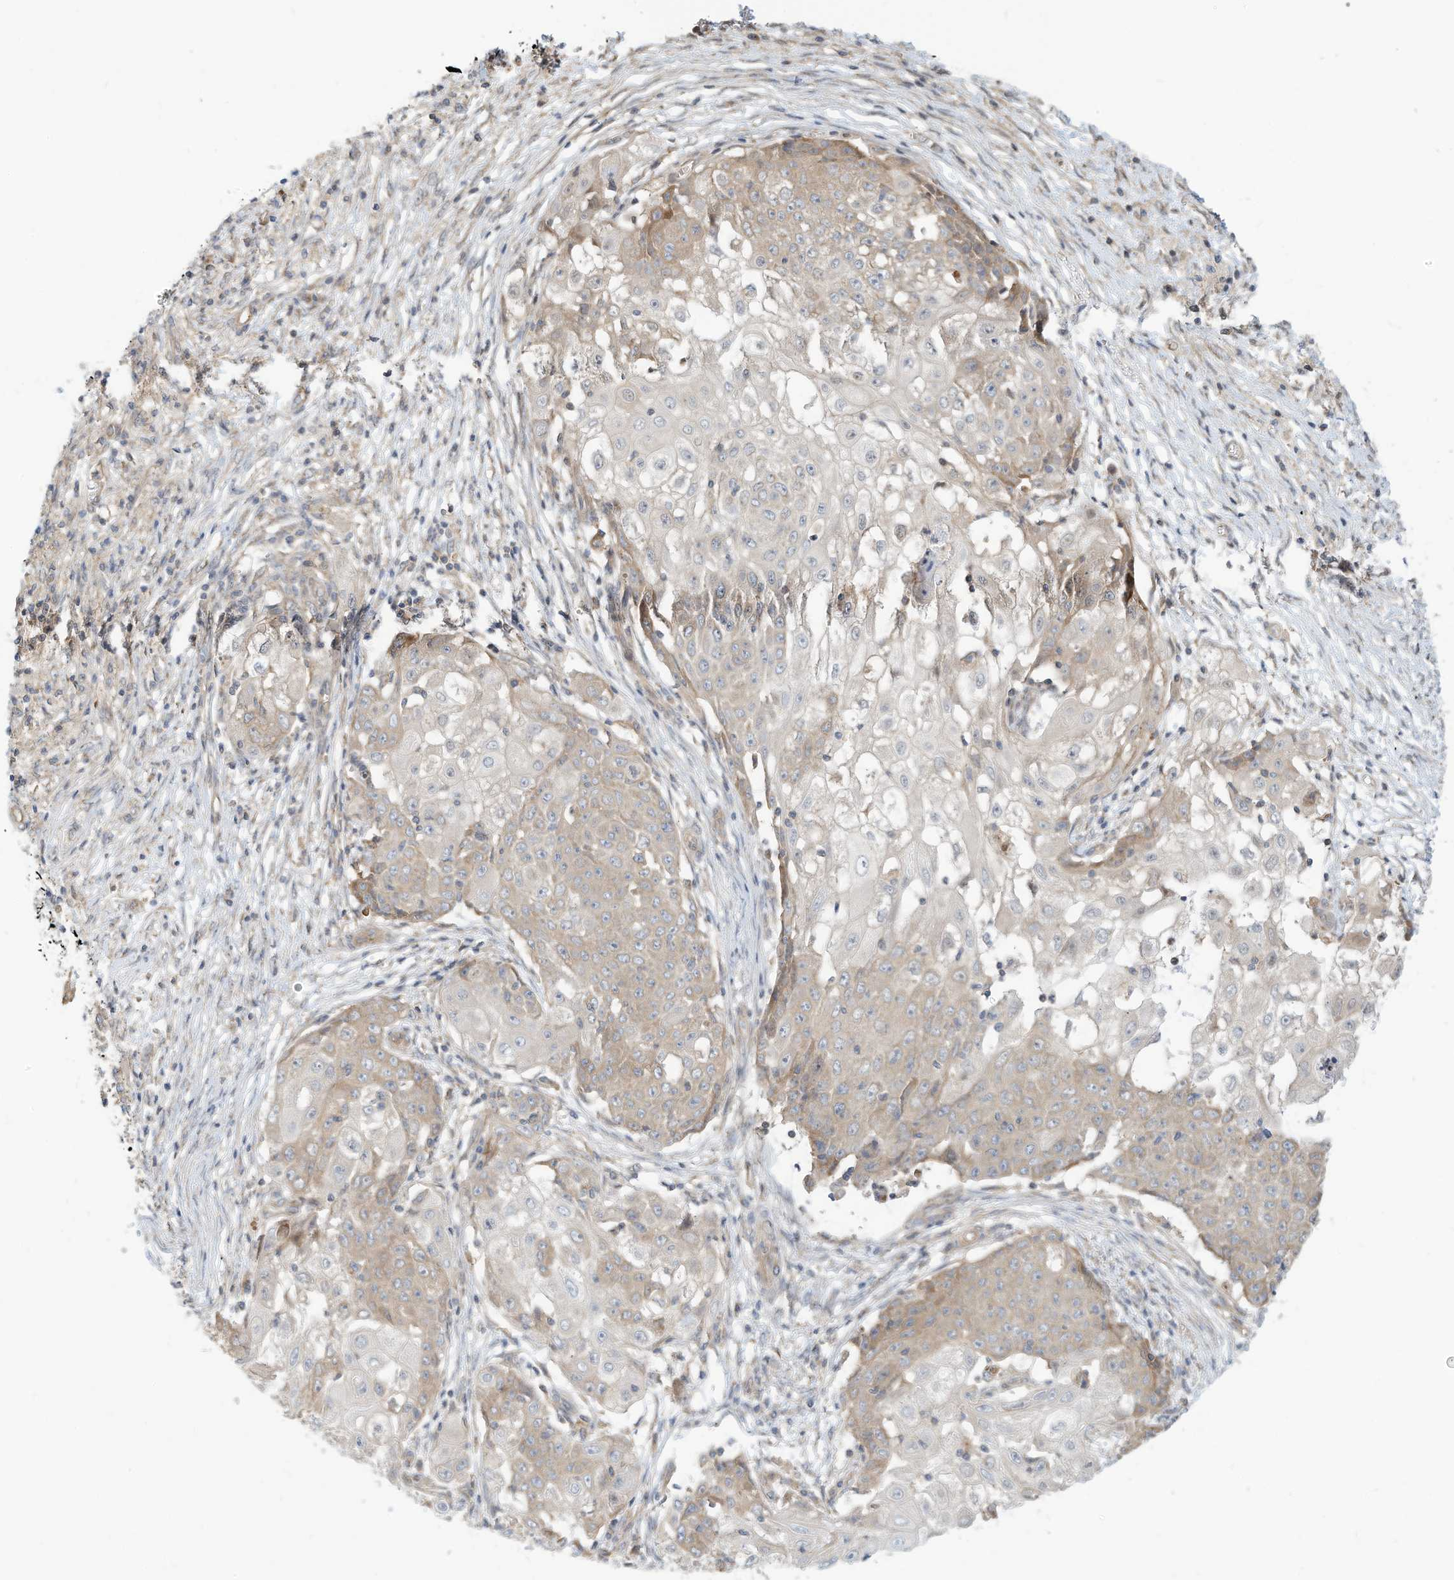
{"staining": {"intensity": "weak", "quantity": "25%-75%", "location": "cytoplasmic/membranous"}, "tissue": "ovarian cancer", "cell_type": "Tumor cells", "image_type": "cancer", "snomed": [{"axis": "morphology", "description": "Carcinoma, endometroid"}, {"axis": "topography", "description": "Ovary"}], "caption": "Human ovarian endometroid carcinoma stained with a protein marker displays weak staining in tumor cells.", "gene": "OFD1", "patient": {"sex": "female", "age": 42}}